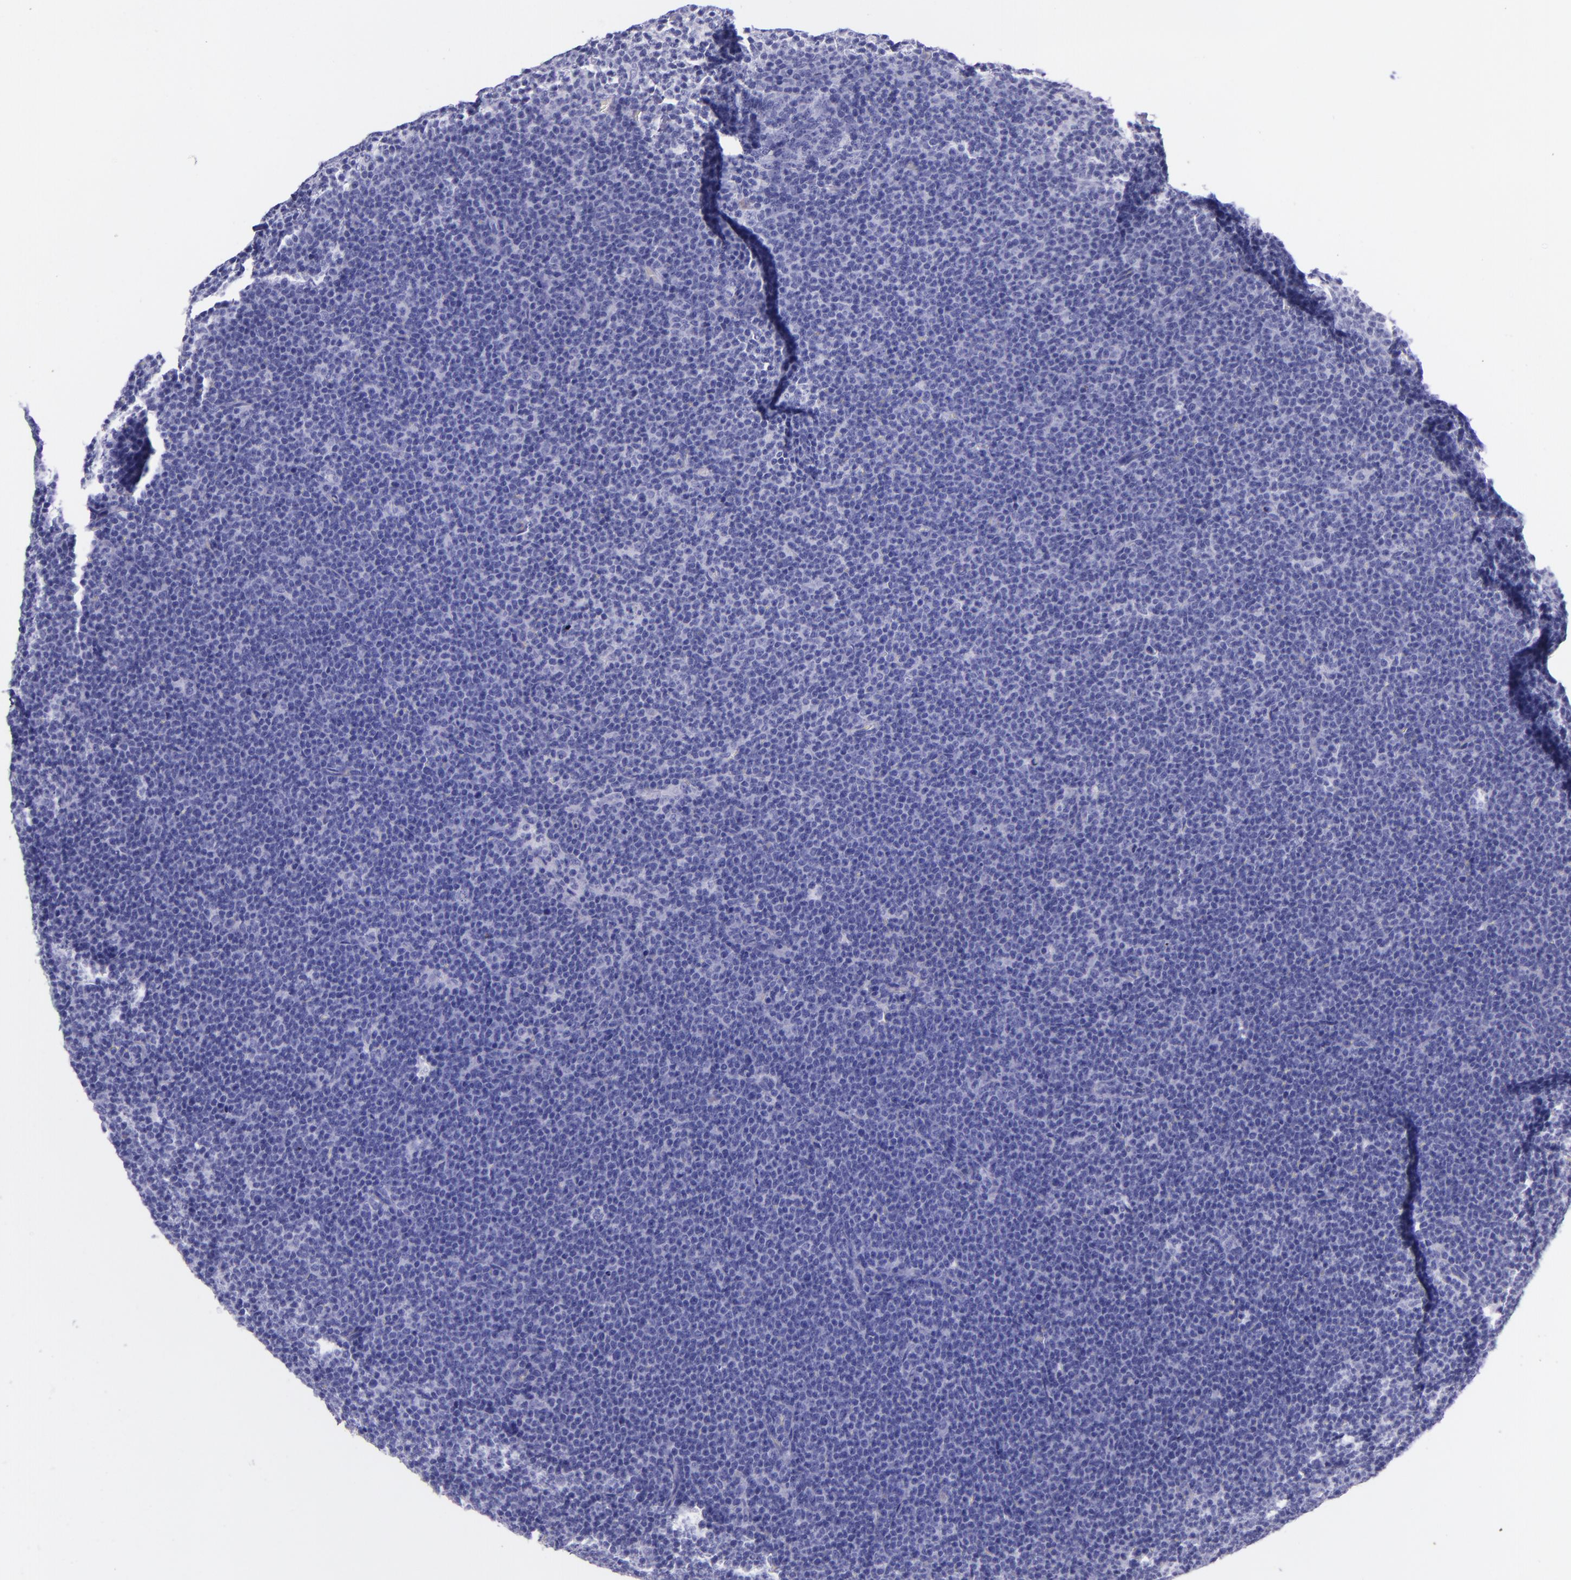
{"staining": {"intensity": "negative", "quantity": "none", "location": "none"}, "tissue": "lymphoma", "cell_type": "Tumor cells", "image_type": "cancer", "snomed": [{"axis": "morphology", "description": "Malignant lymphoma, non-Hodgkin's type, High grade"}, {"axis": "topography", "description": "Lymph node"}], "caption": "Lymphoma was stained to show a protein in brown. There is no significant positivity in tumor cells.", "gene": "KRT4", "patient": {"sex": "female", "age": 58}}